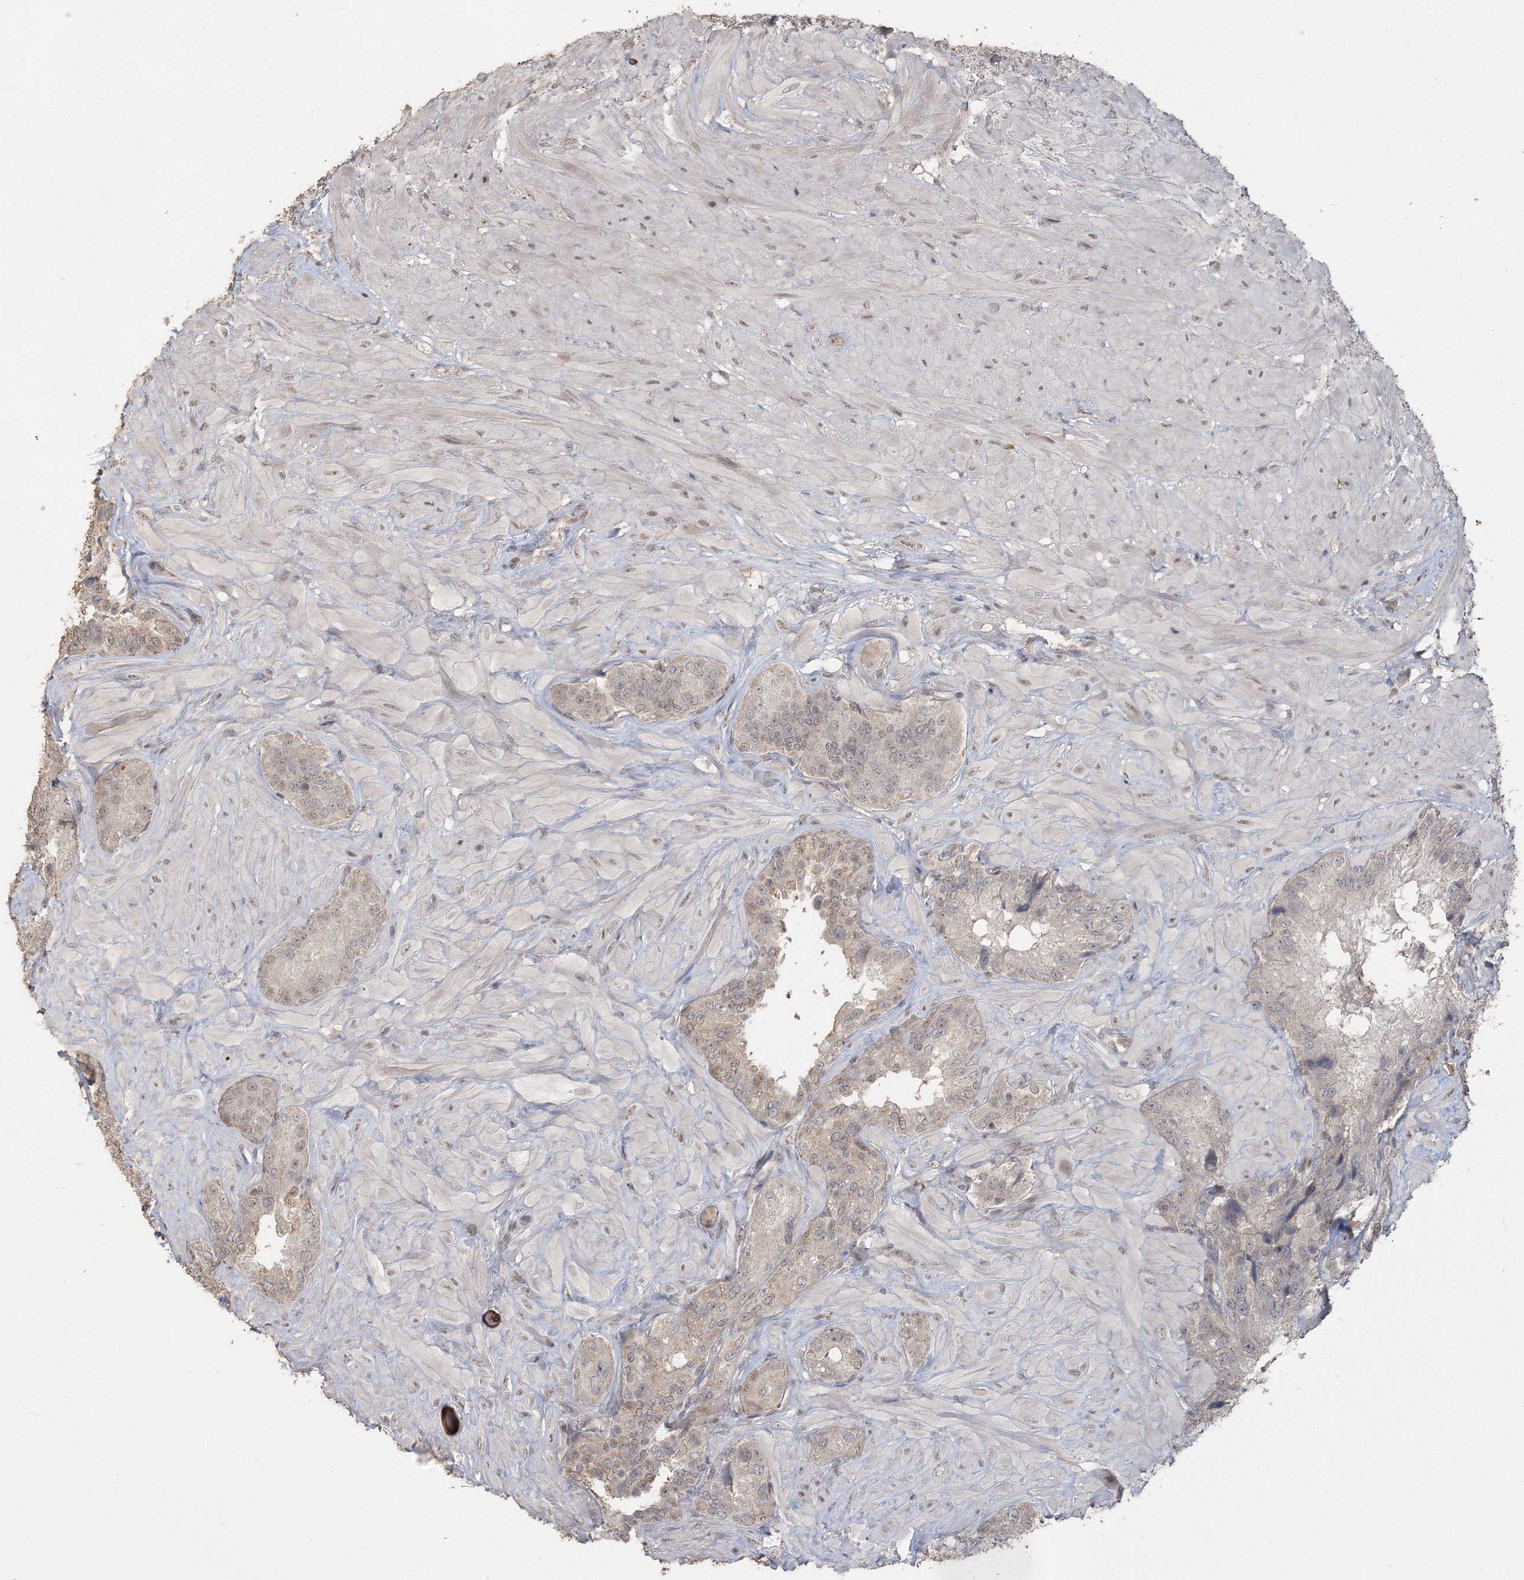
{"staining": {"intensity": "negative", "quantity": "none", "location": "none"}, "tissue": "seminal vesicle", "cell_type": "Glandular cells", "image_type": "normal", "snomed": [{"axis": "morphology", "description": "Normal tissue, NOS"}, {"axis": "topography", "description": "Seminal veicle"}, {"axis": "topography", "description": "Peripheral nerve tissue"}], "caption": "There is no significant positivity in glandular cells of seminal vesicle. The staining is performed using DAB brown chromogen with nuclei counter-stained in using hematoxylin.", "gene": "UIMC1", "patient": {"sex": "male", "age": 67}}